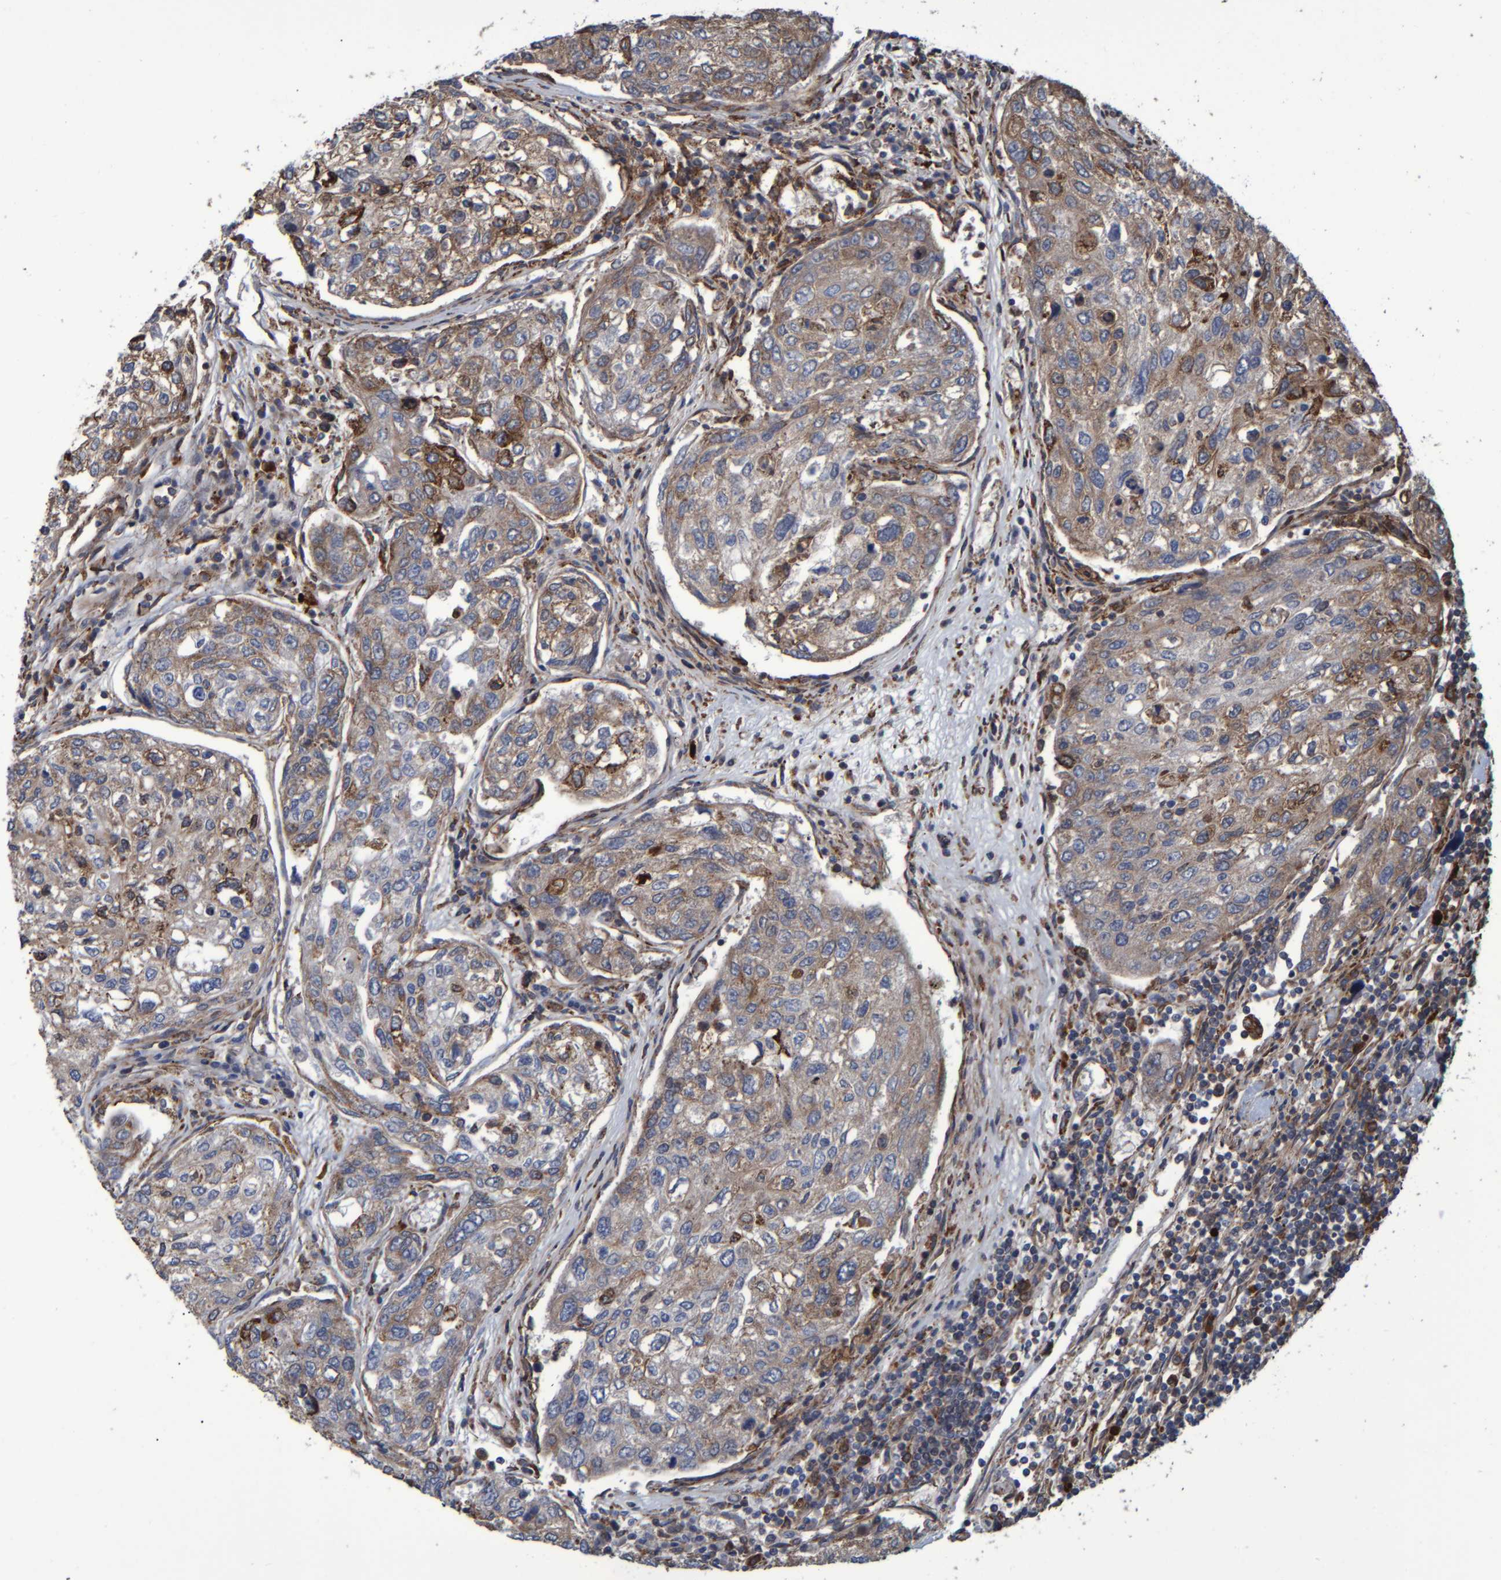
{"staining": {"intensity": "weak", "quantity": ">75%", "location": "cytoplasmic/membranous"}, "tissue": "urothelial cancer", "cell_type": "Tumor cells", "image_type": "cancer", "snomed": [{"axis": "morphology", "description": "Urothelial carcinoma, High grade"}, {"axis": "topography", "description": "Lymph node"}, {"axis": "topography", "description": "Urinary bladder"}], "caption": "An immunohistochemistry (IHC) histopathology image of tumor tissue is shown. Protein staining in brown highlights weak cytoplasmic/membranous positivity in urothelial cancer within tumor cells.", "gene": "SPAG5", "patient": {"sex": "male", "age": 51}}